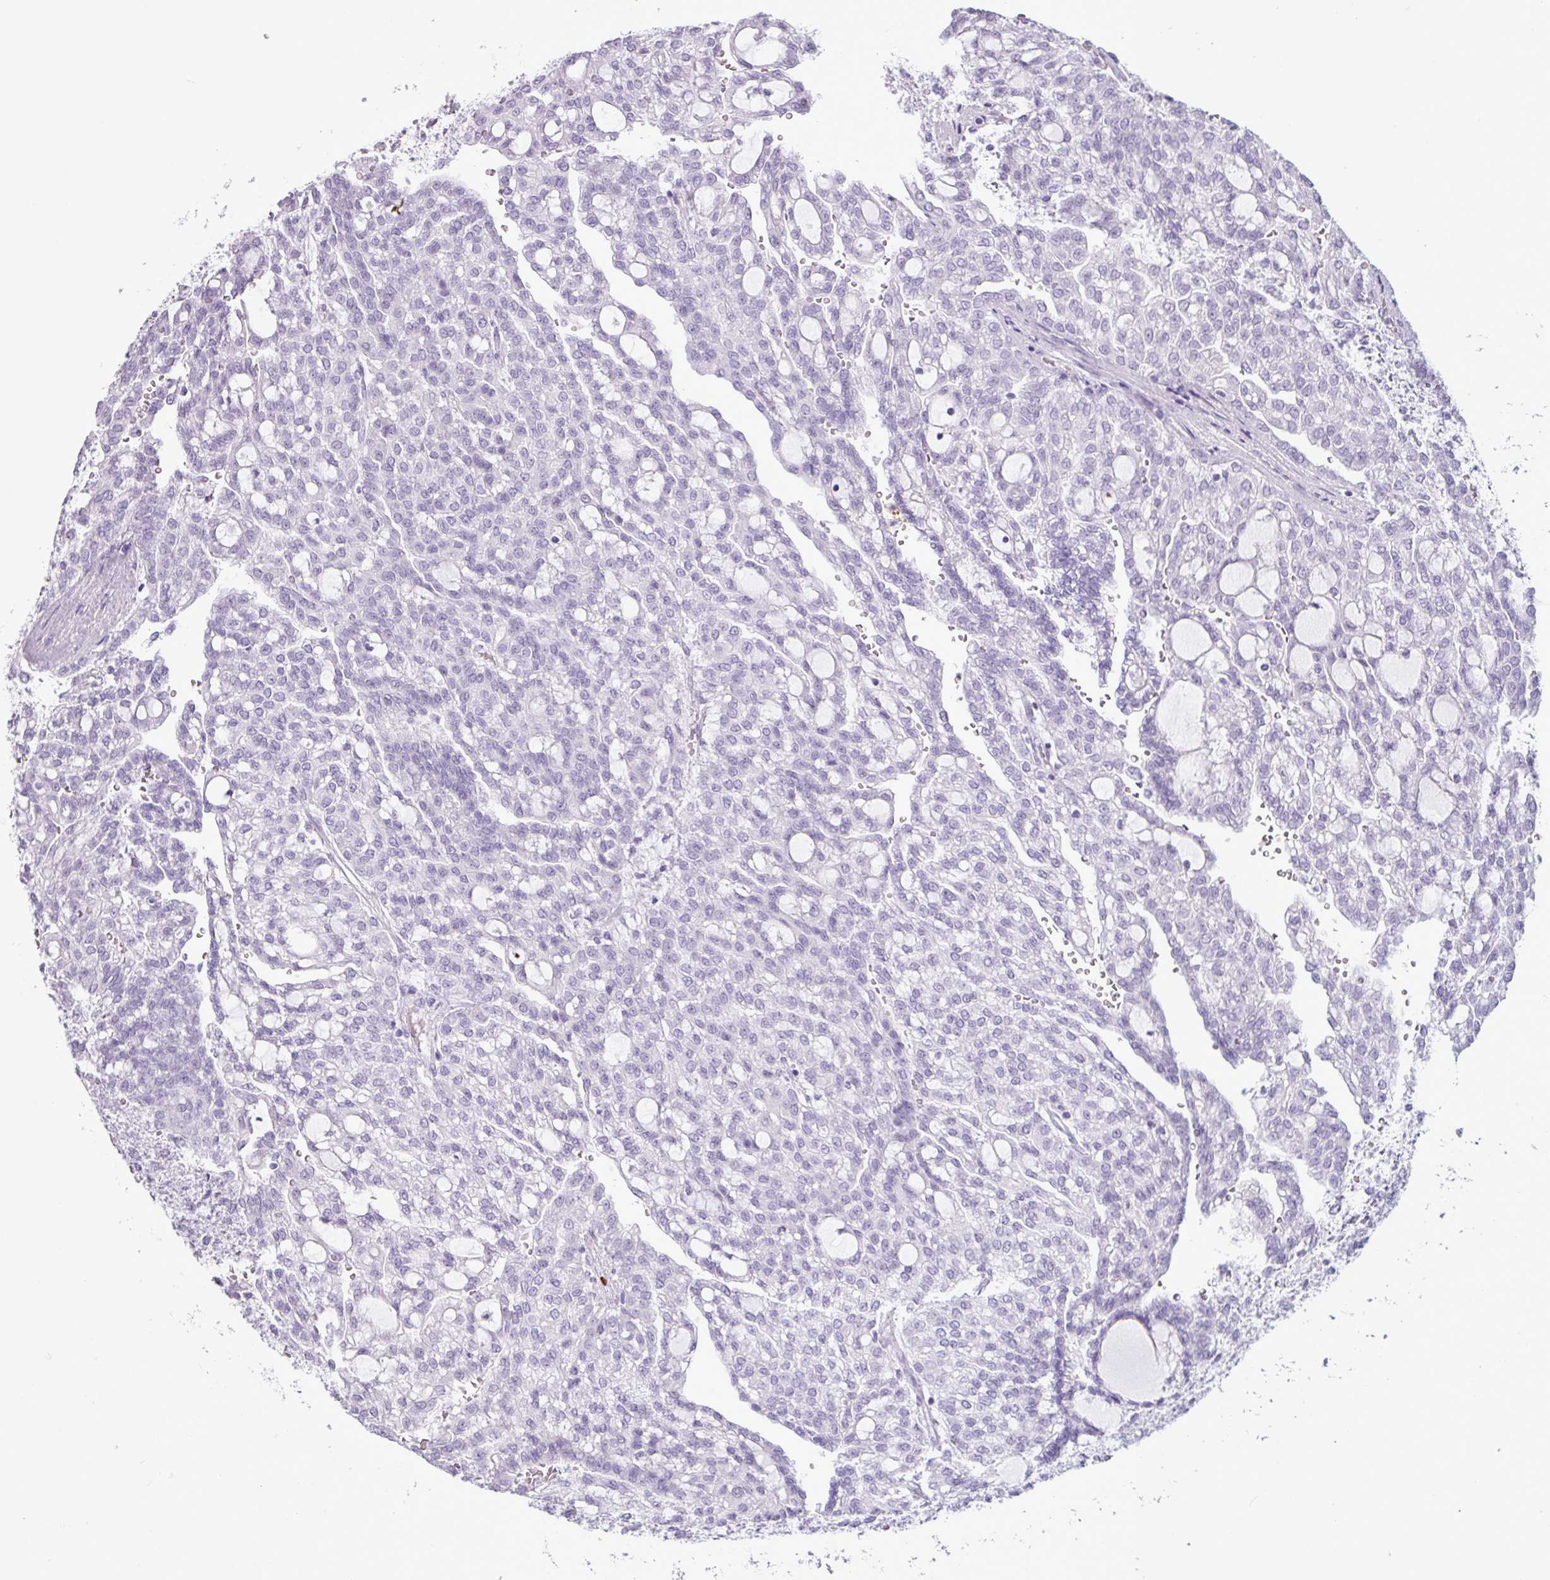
{"staining": {"intensity": "negative", "quantity": "none", "location": "none"}, "tissue": "renal cancer", "cell_type": "Tumor cells", "image_type": "cancer", "snomed": [{"axis": "morphology", "description": "Adenocarcinoma, NOS"}, {"axis": "topography", "description": "Kidney"}], "caption": "DAB (3,3'-diaminobenzidine) immunohistochemical staining of human renal cancer (adenocarcinoma) shows no significant expression in tumor cells.", "gene": "TMEM178A", "patient": {"sex": "male", "age": 63}}